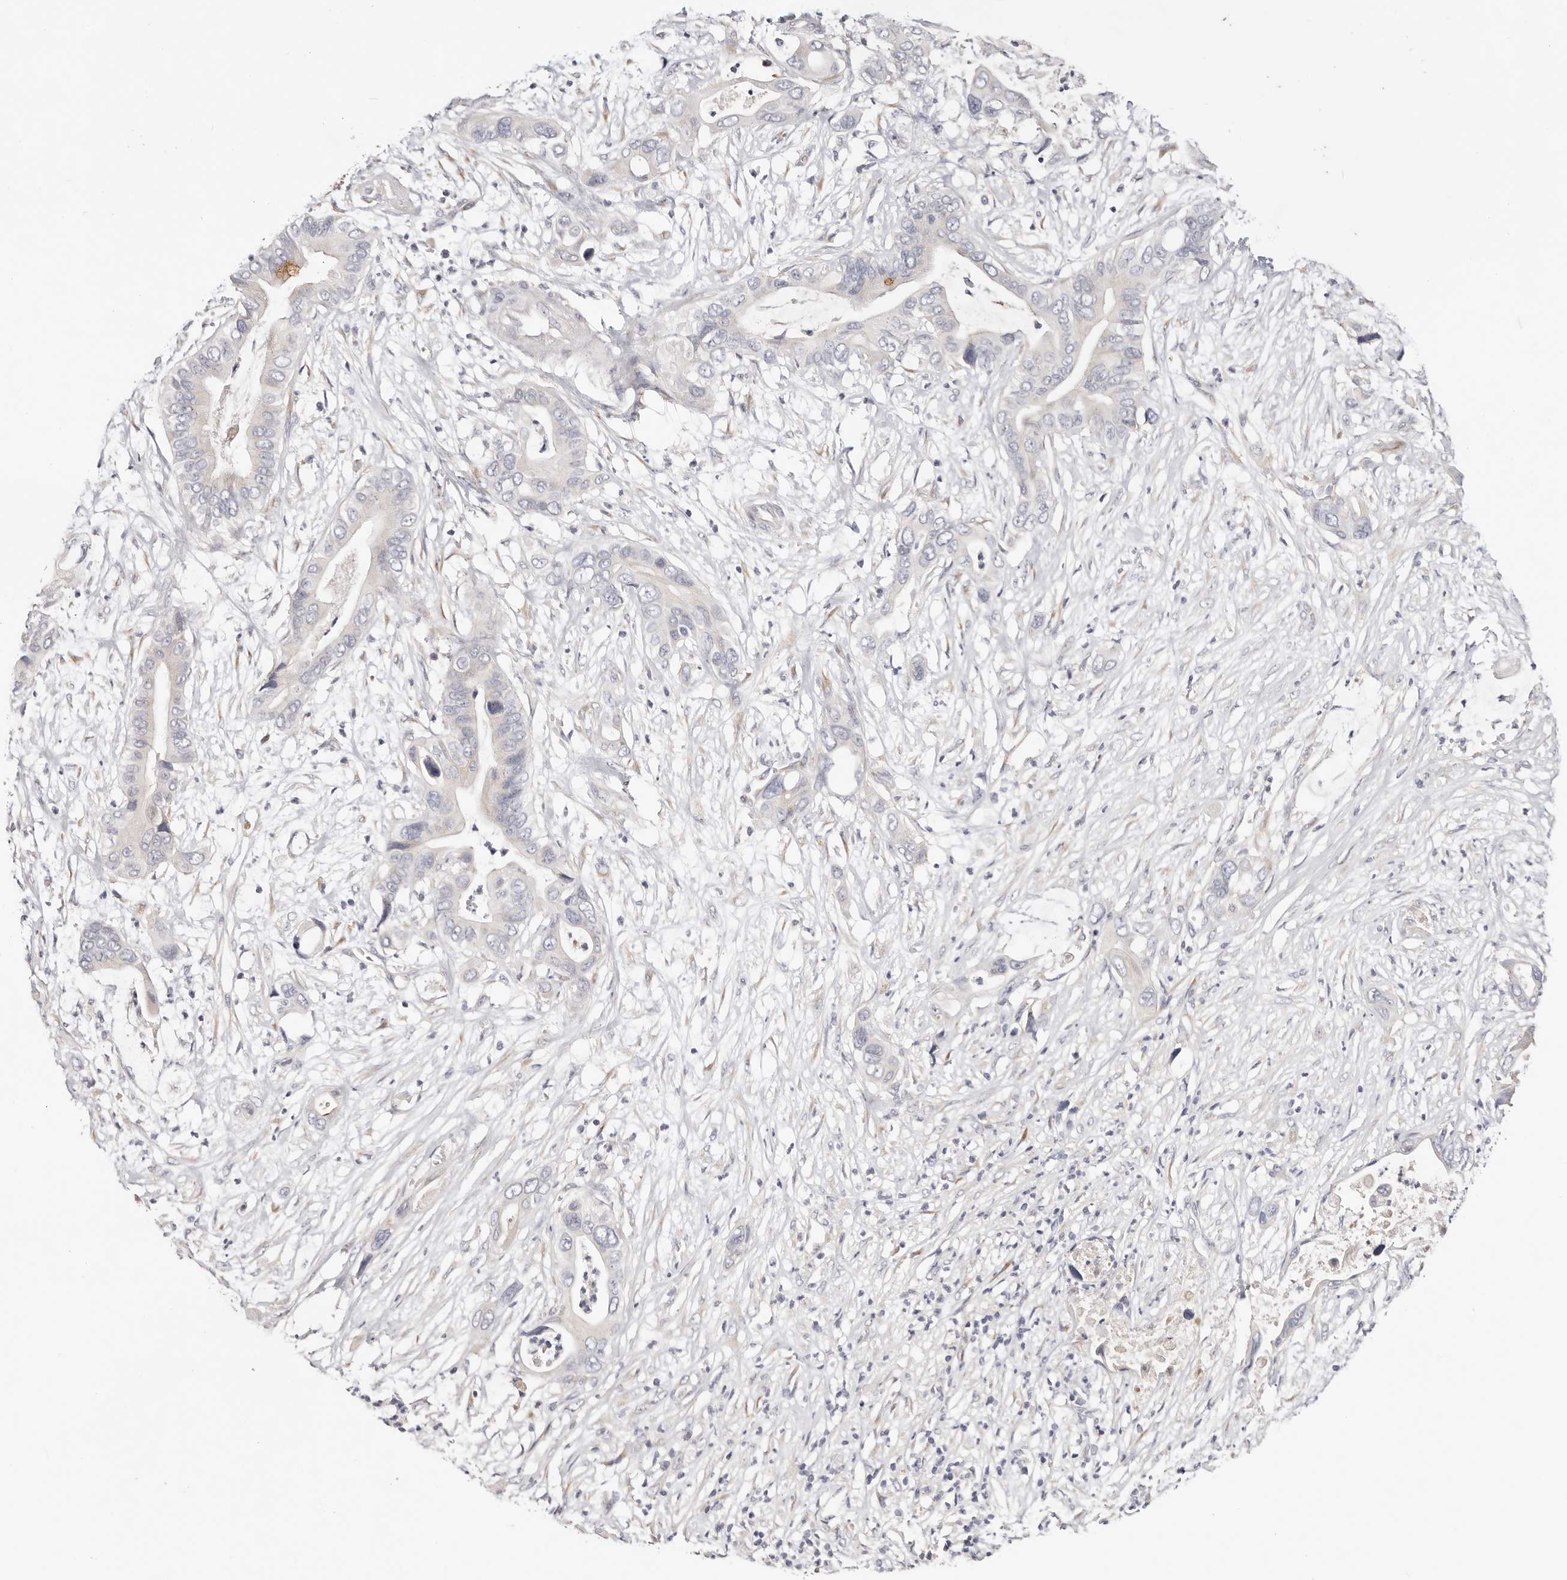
{"staining": {"intensity": "negative", "quantity": "none", "location": "none"}, "tissue": "pancreatic cancer", "cell_type": "Tumor cells", "image_type": "cancer", "snomed": [{"axis": "morphology", "description": "Adenocarcinoma, NOS"}, {"axis": "topography", "description": "Pancreas"}], "caption": "The histopathology image demonstrates no significant staining in tumor cells of pancreatic cancer (adenocarcinoma).", "gene": "DNASE1", "patient": {"sex": "male", "age": 66}}